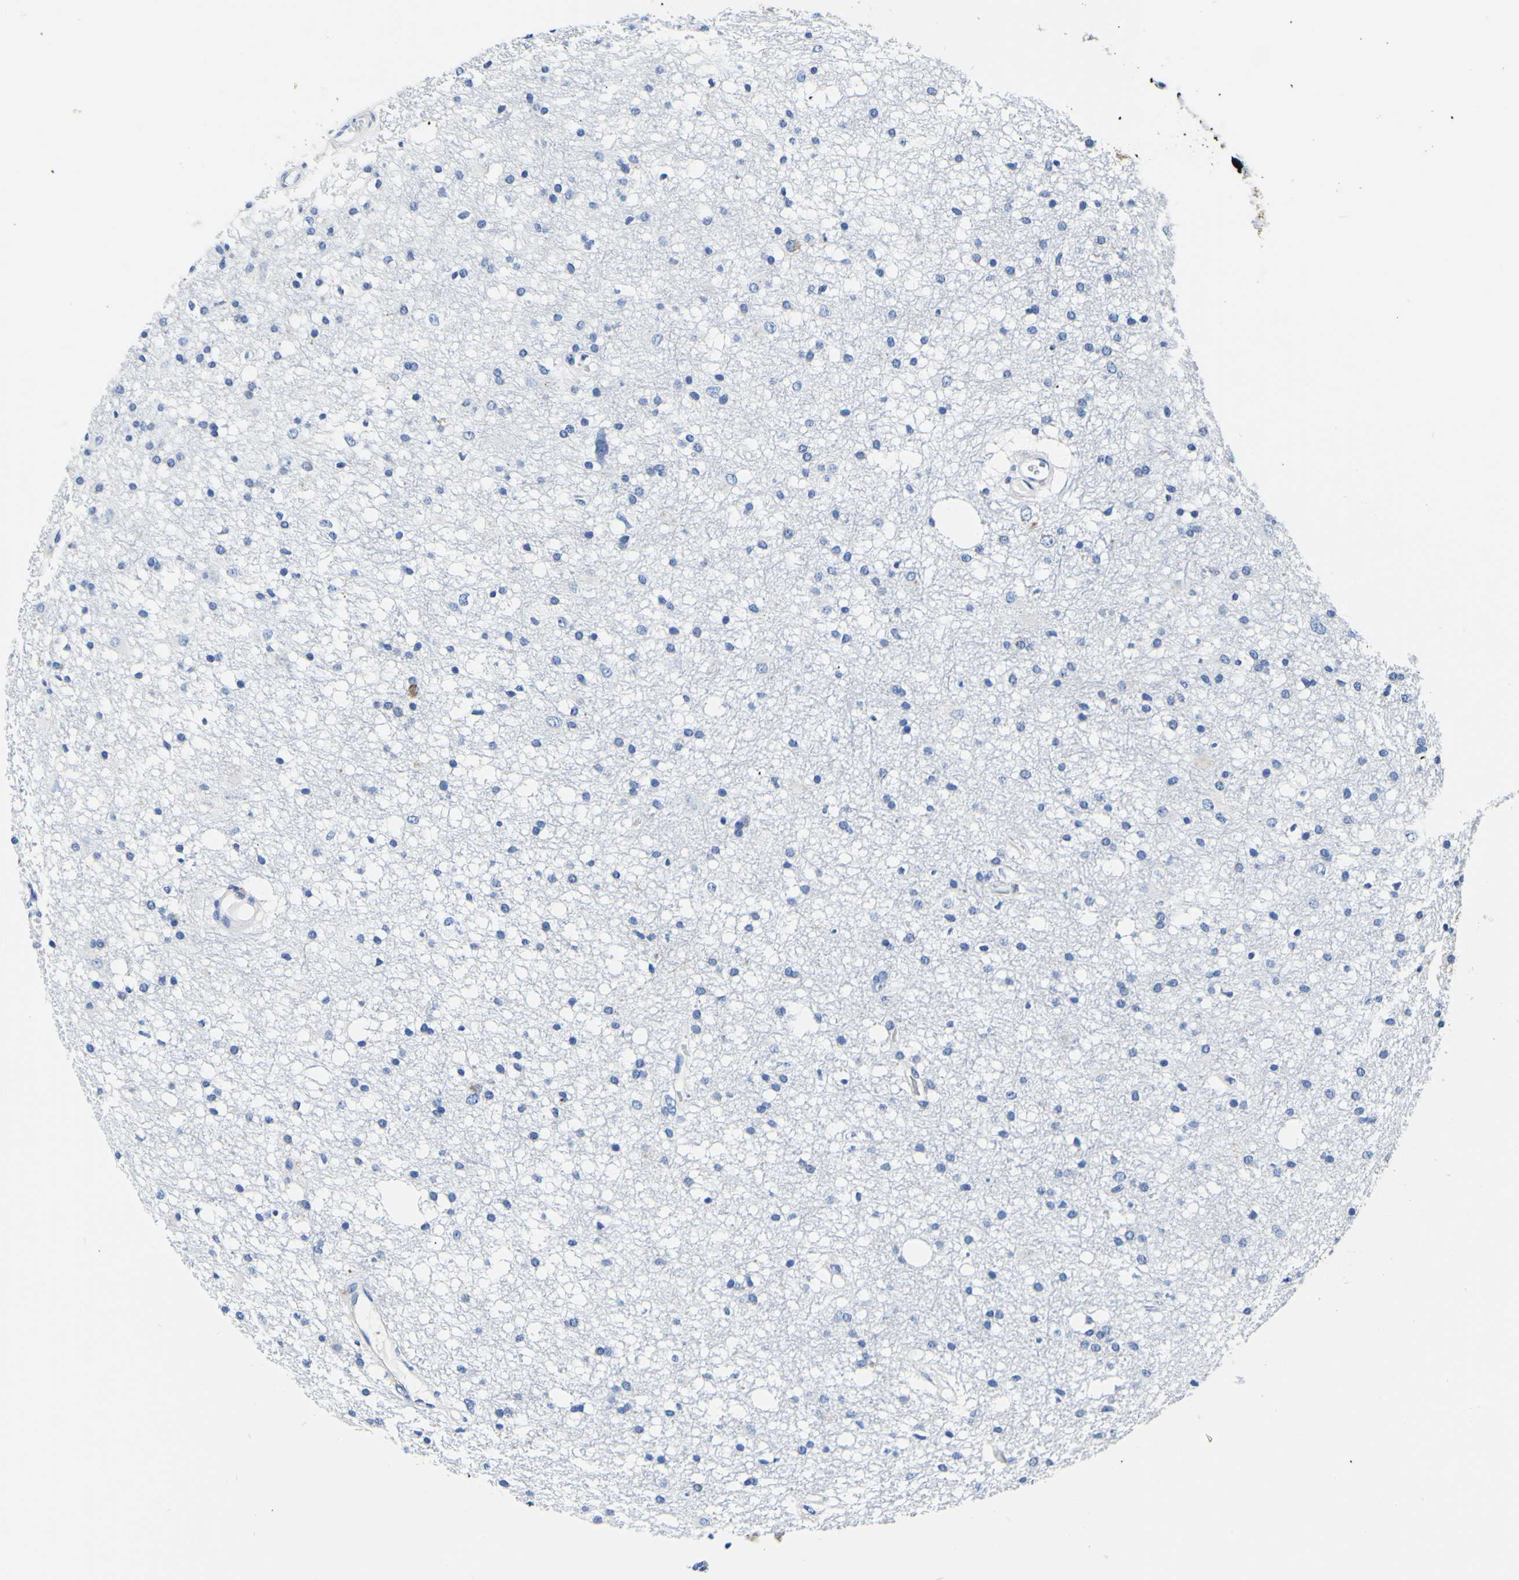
{"staining": {"intensity": "negative", "quantity": "none", "location": "none"}, "tissue": "glioma", "cell_type": "Tumor cells", "image_type": "cancer", "snomed": [{"axis": "morphology", "description": "Glioma, malignant, High grade"}, {"axis": "topography", "description": "Brain"}], "caption": "Immunohistochemical staining of malignant glioma (high-grade) exhibits no significant staining in tumor cells. Brightfield microscopy of immunohistochemistry stained with DAB (brown) and hematoxylin (blue), captured at high magnification.", "gene": "P4HB", "patient": {"sex": "female", "age": 59}}